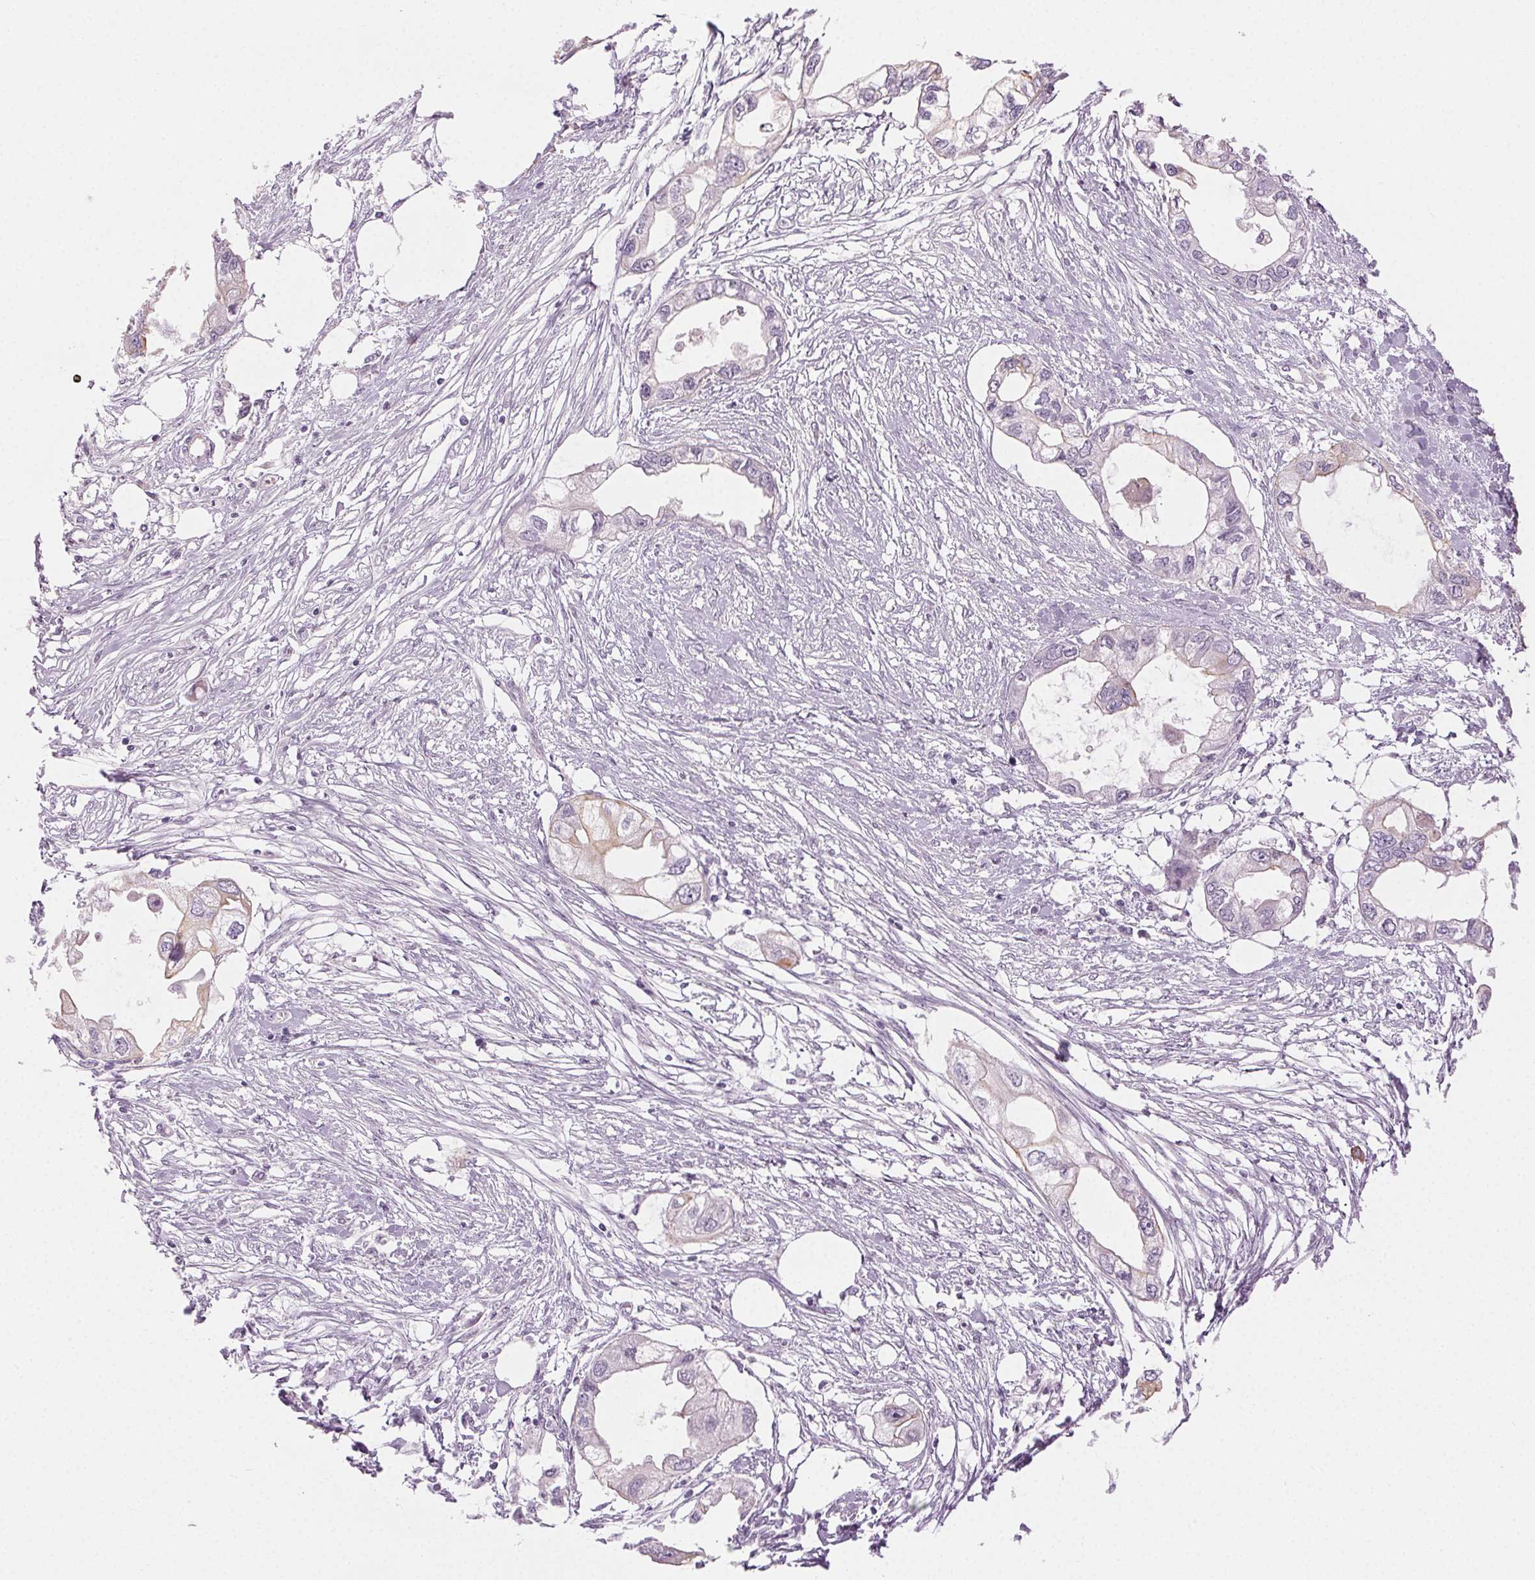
{"staining": {"intensity": "negative", "quantity": "none", "location": "none"}, "tissue": "endometrial cancer", "cell_type": "Tumor cells", "image_type": "cancer", "snomed": [{"axis": "morphology", "description": "Adenocarcinoma, NOS"}, {"axis": "morphology", "description": "Adenocarcinoma, metastatic, NOS"}, {"axis": "topography", "description": "Adipose tissue"}, {"axis": "topography", "description": "Endometrium"}], "caption": "Adenocarcinoma (endometrial) was stained to show a protein in brown. There is no significant expression in tumor cells.", "gene": "AIF1L", "patient": {"sex": "female", "age": 67}}